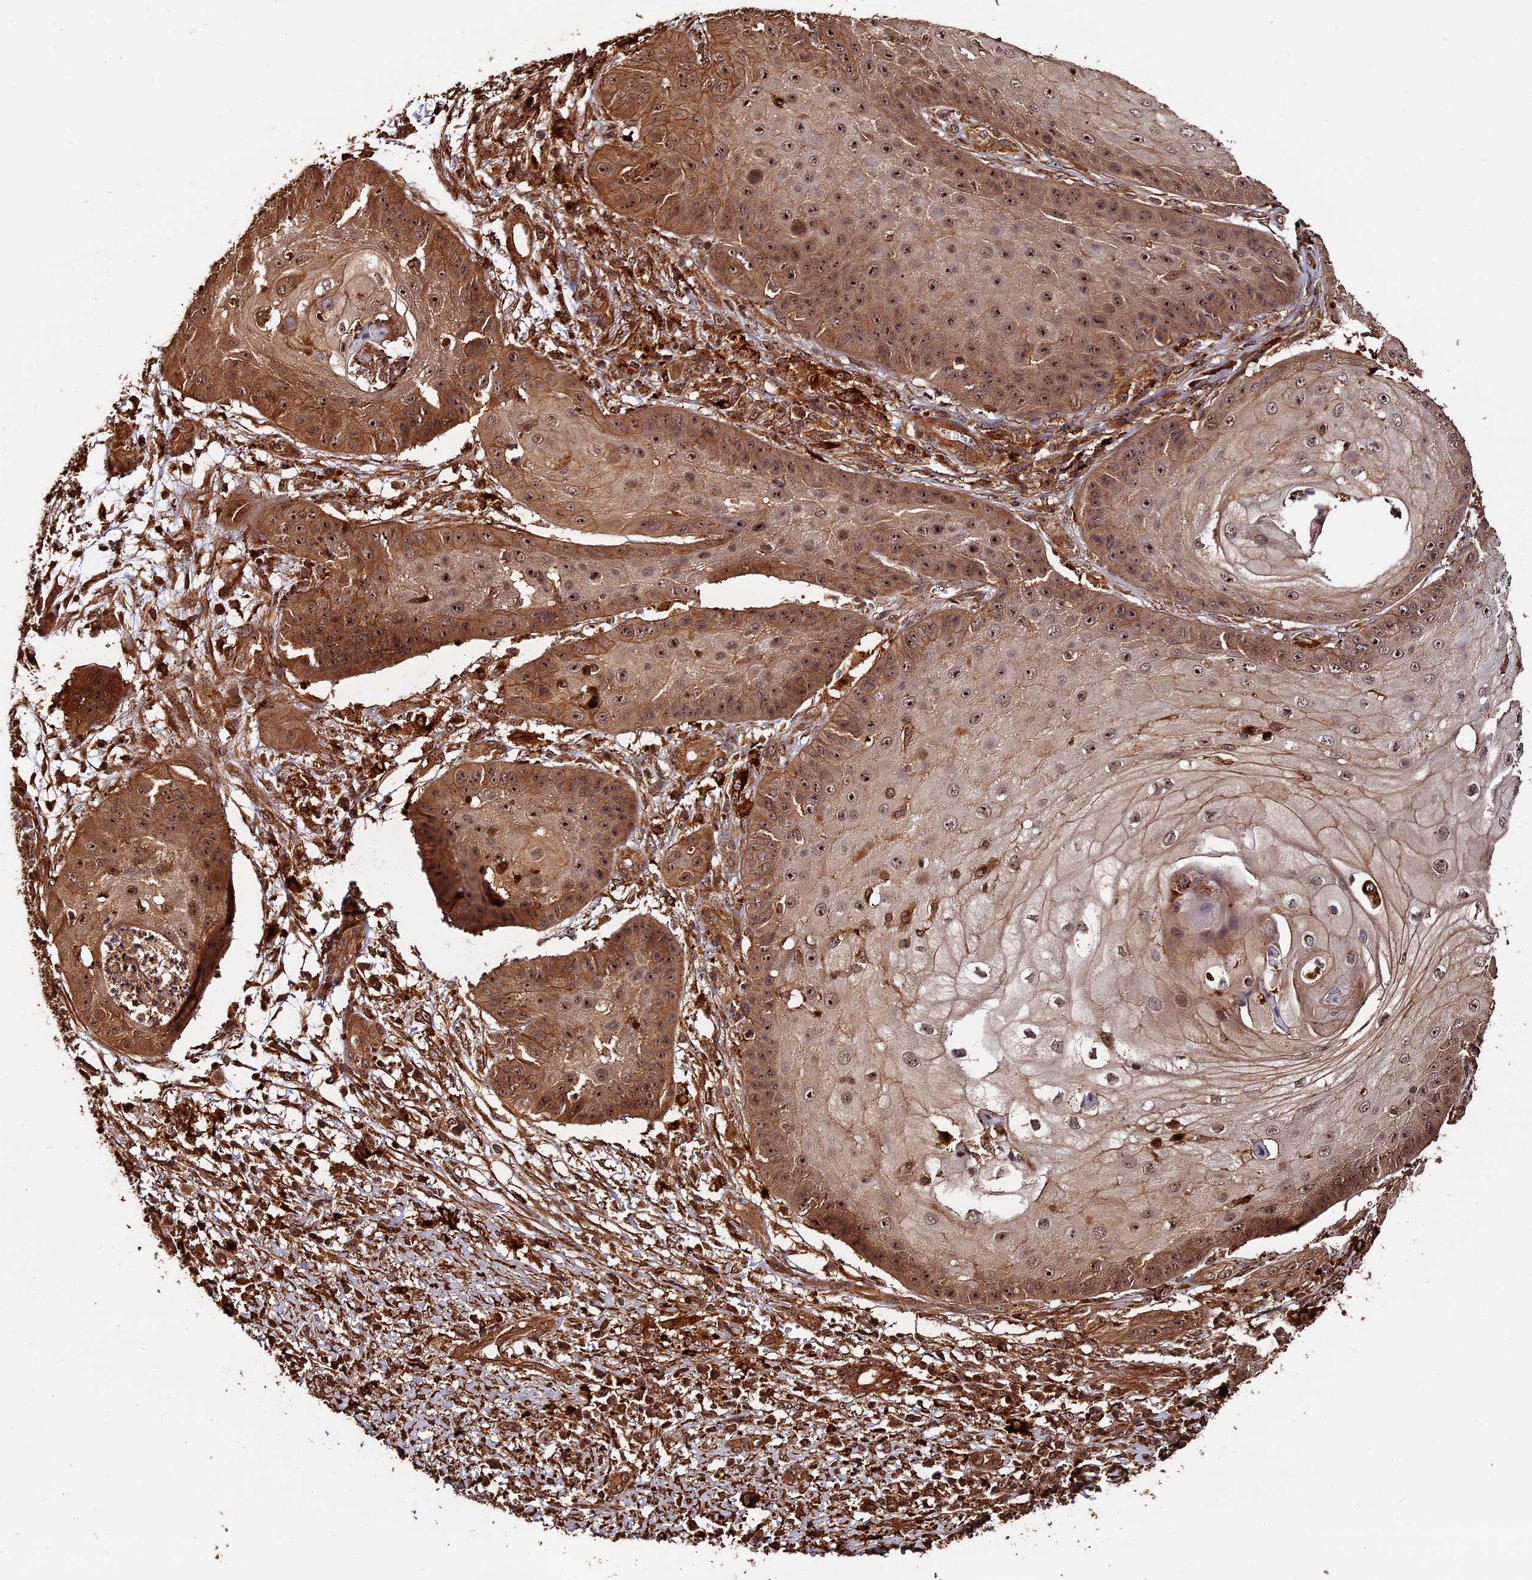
{"staining": {"intensity": "moderate", "quantity": ">75%", "location": "cytoplasmic/membranous,nuclear"}, "tissue": "skin cancer", "cell_type": "Tumor cells", "image_type": "cancer", "snomed": [{"axis": "morphology", "description": "Squamous cell carcinoma, NOS"}, {"axis": "topography", "description": "Skin"}], "caption": "Skin cancer tissue exhibits moderate cytoplasmic/membranous and nuclear staining in approximately >75% of tumor cells, visualized by immunohistochemistry.", "gene": "MMP15", "patient": {"sex": "male", "age": 70}}